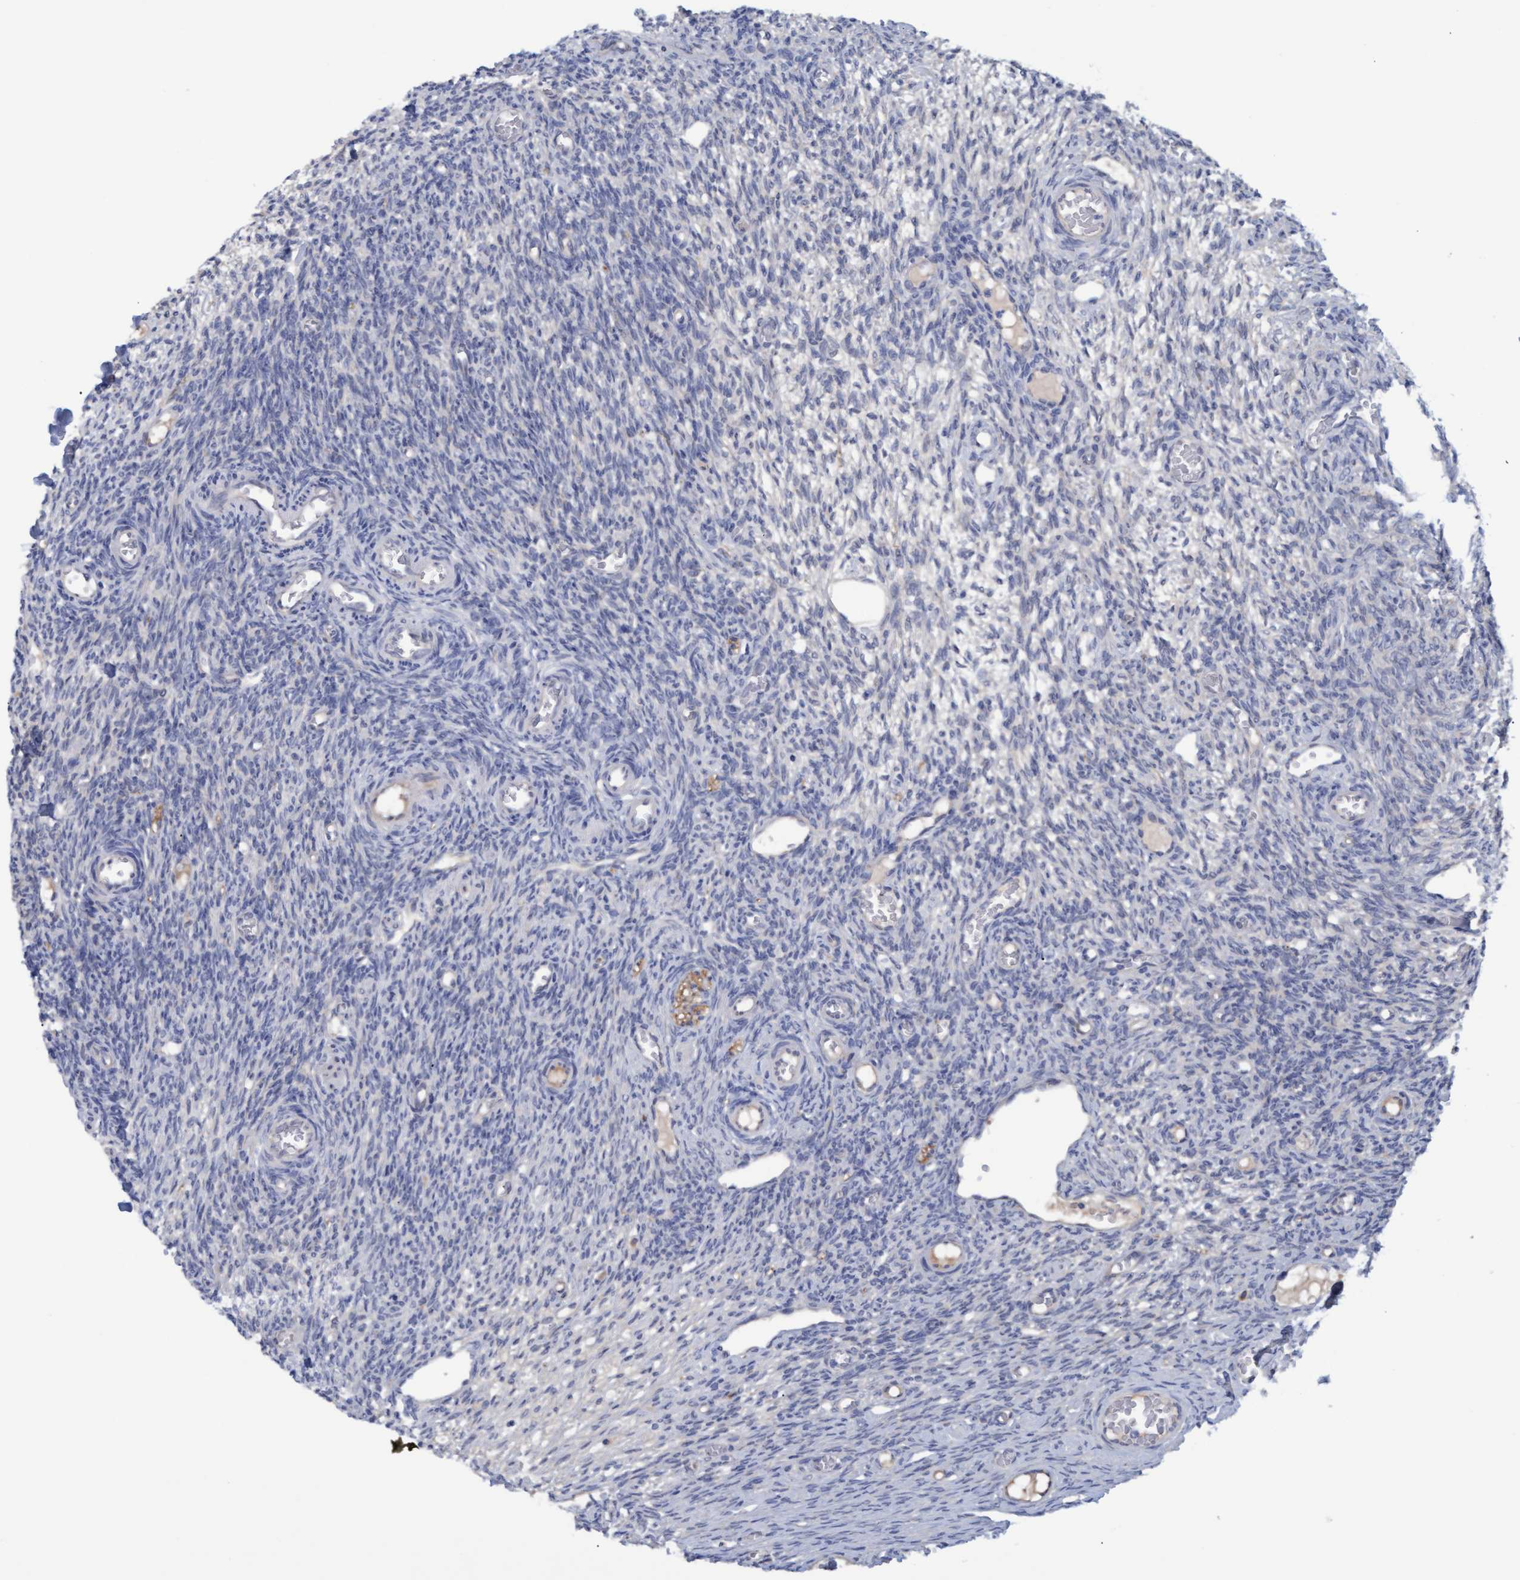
{"staining": {"intensity": "negative", "quantity": "none", "location": "none"}, "tissue": "ovary", "cell_type": "Ovarian stroma cells", "image_type": "normal", "snomed": [{"axis": "morphology", "description": "Normal tissue, NOS"}, {"axis": "topography", "description": "Ovary"}], "caption": "Ovary stained for a protein using immunohistochemistry (IHC) reveals no staining ovarian stroma cells.", "gene": "STXBP1", "patient": {"sex": "female", "age": 27}}